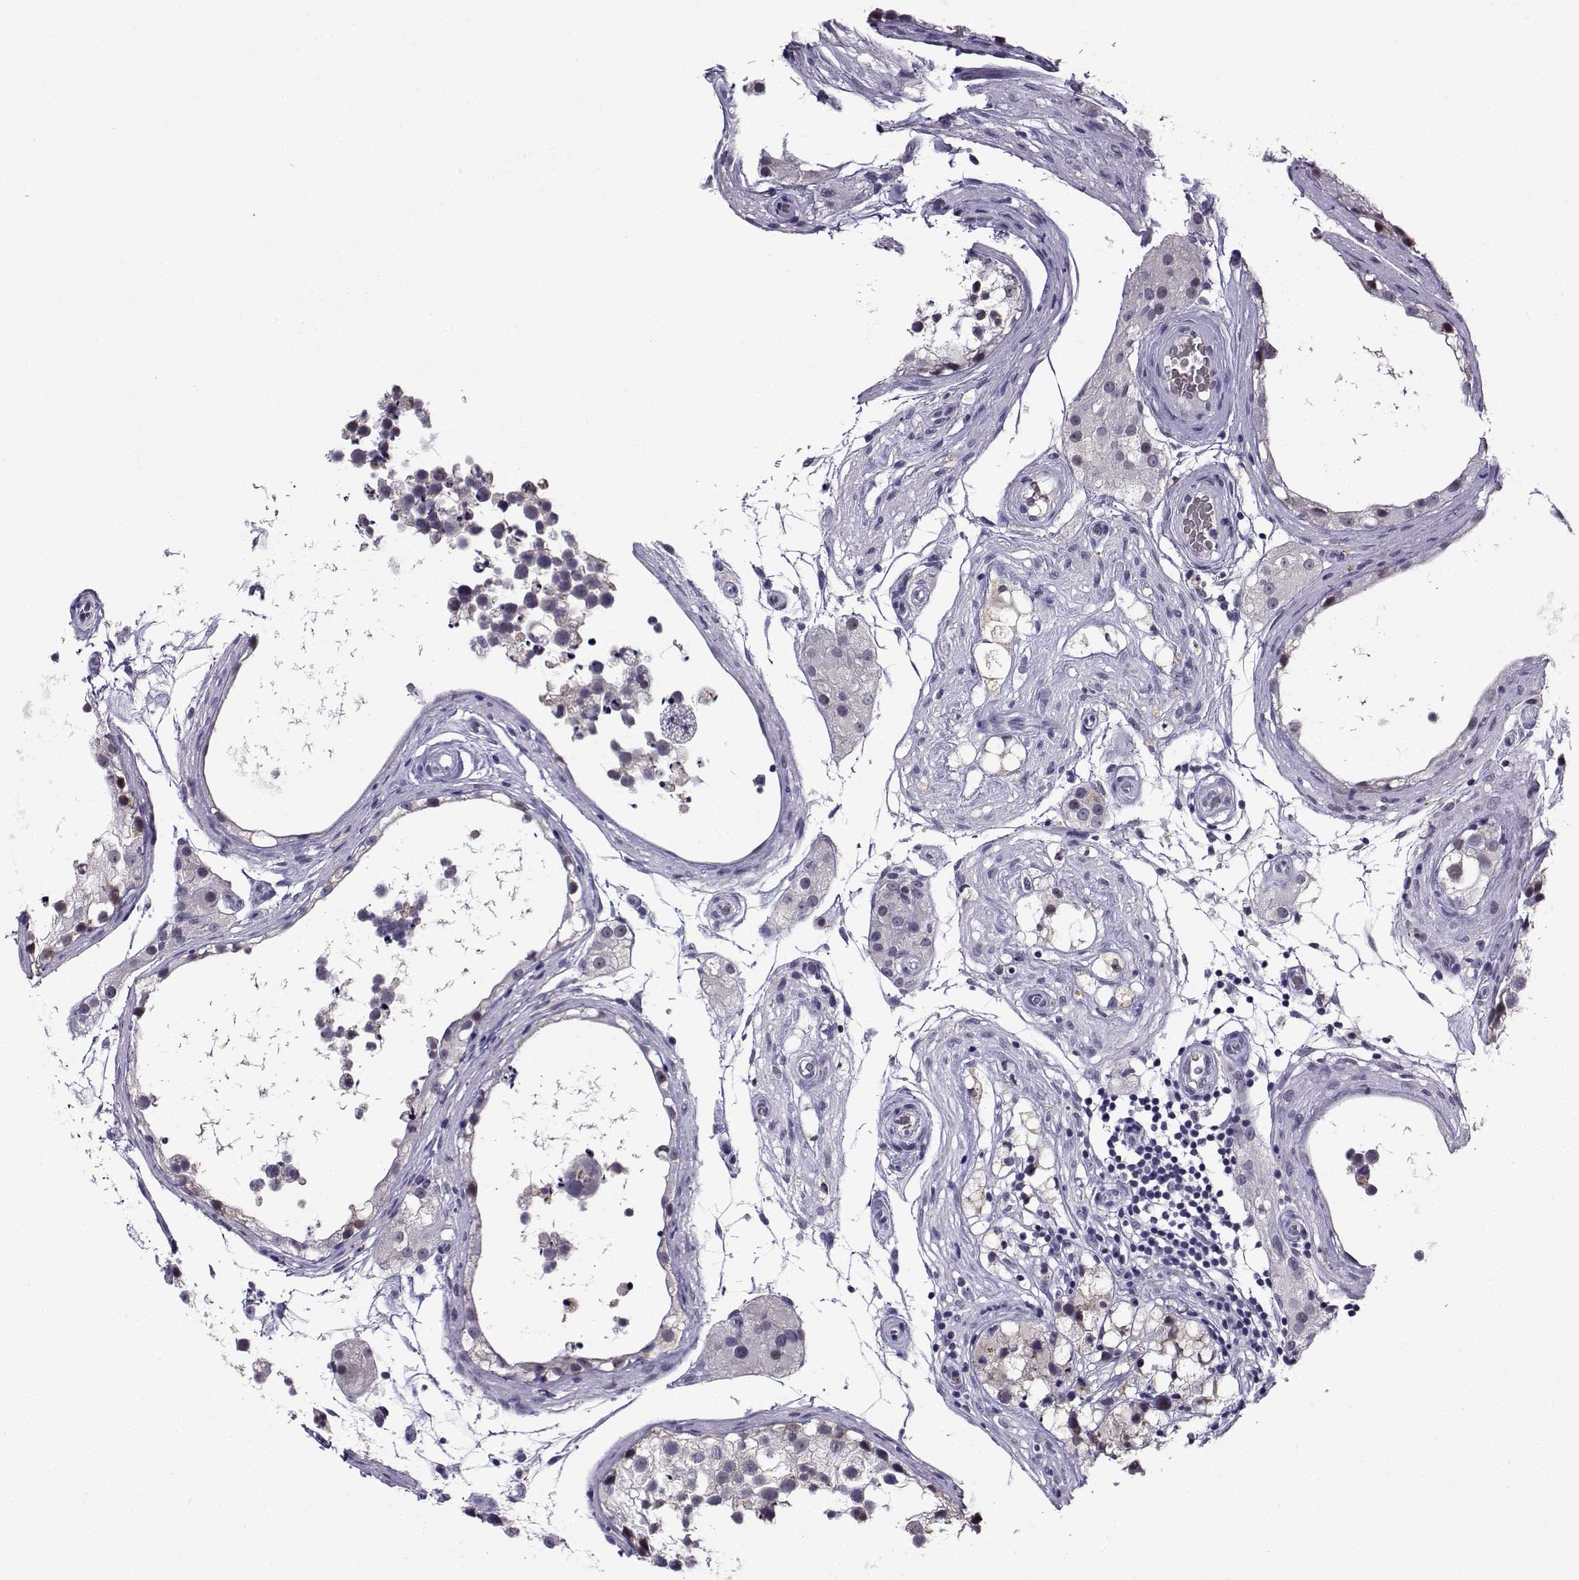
{"staining": {"intensity": "negative", "quantity": "none", "location": "none"}, "tissue": "testis", "cell_type": "Cells in seminiferous ducts", "image_type": "normal", "snomed": [{"axis": "morphology", "description": "Normal tissue, NOS"}, {"axis": "morphology", "description": "Seminoma, NOS"}, {"axis": "topography", "description": "Testis"}], "caption": "This micrograph is of unremarkable testis stained with immunohistochemistry to label a protein in brown with the nuclei are counter-stained blue. There is no staining in cells in seminiferous ducts. Brightfield microscopy of immunohistochemistry (IHC) stained with DAB (brown) and hematoxylin (blue), captured at high magnification.", "gene": "LRFN2", "patient": {"sex": "male", "age": 65}}